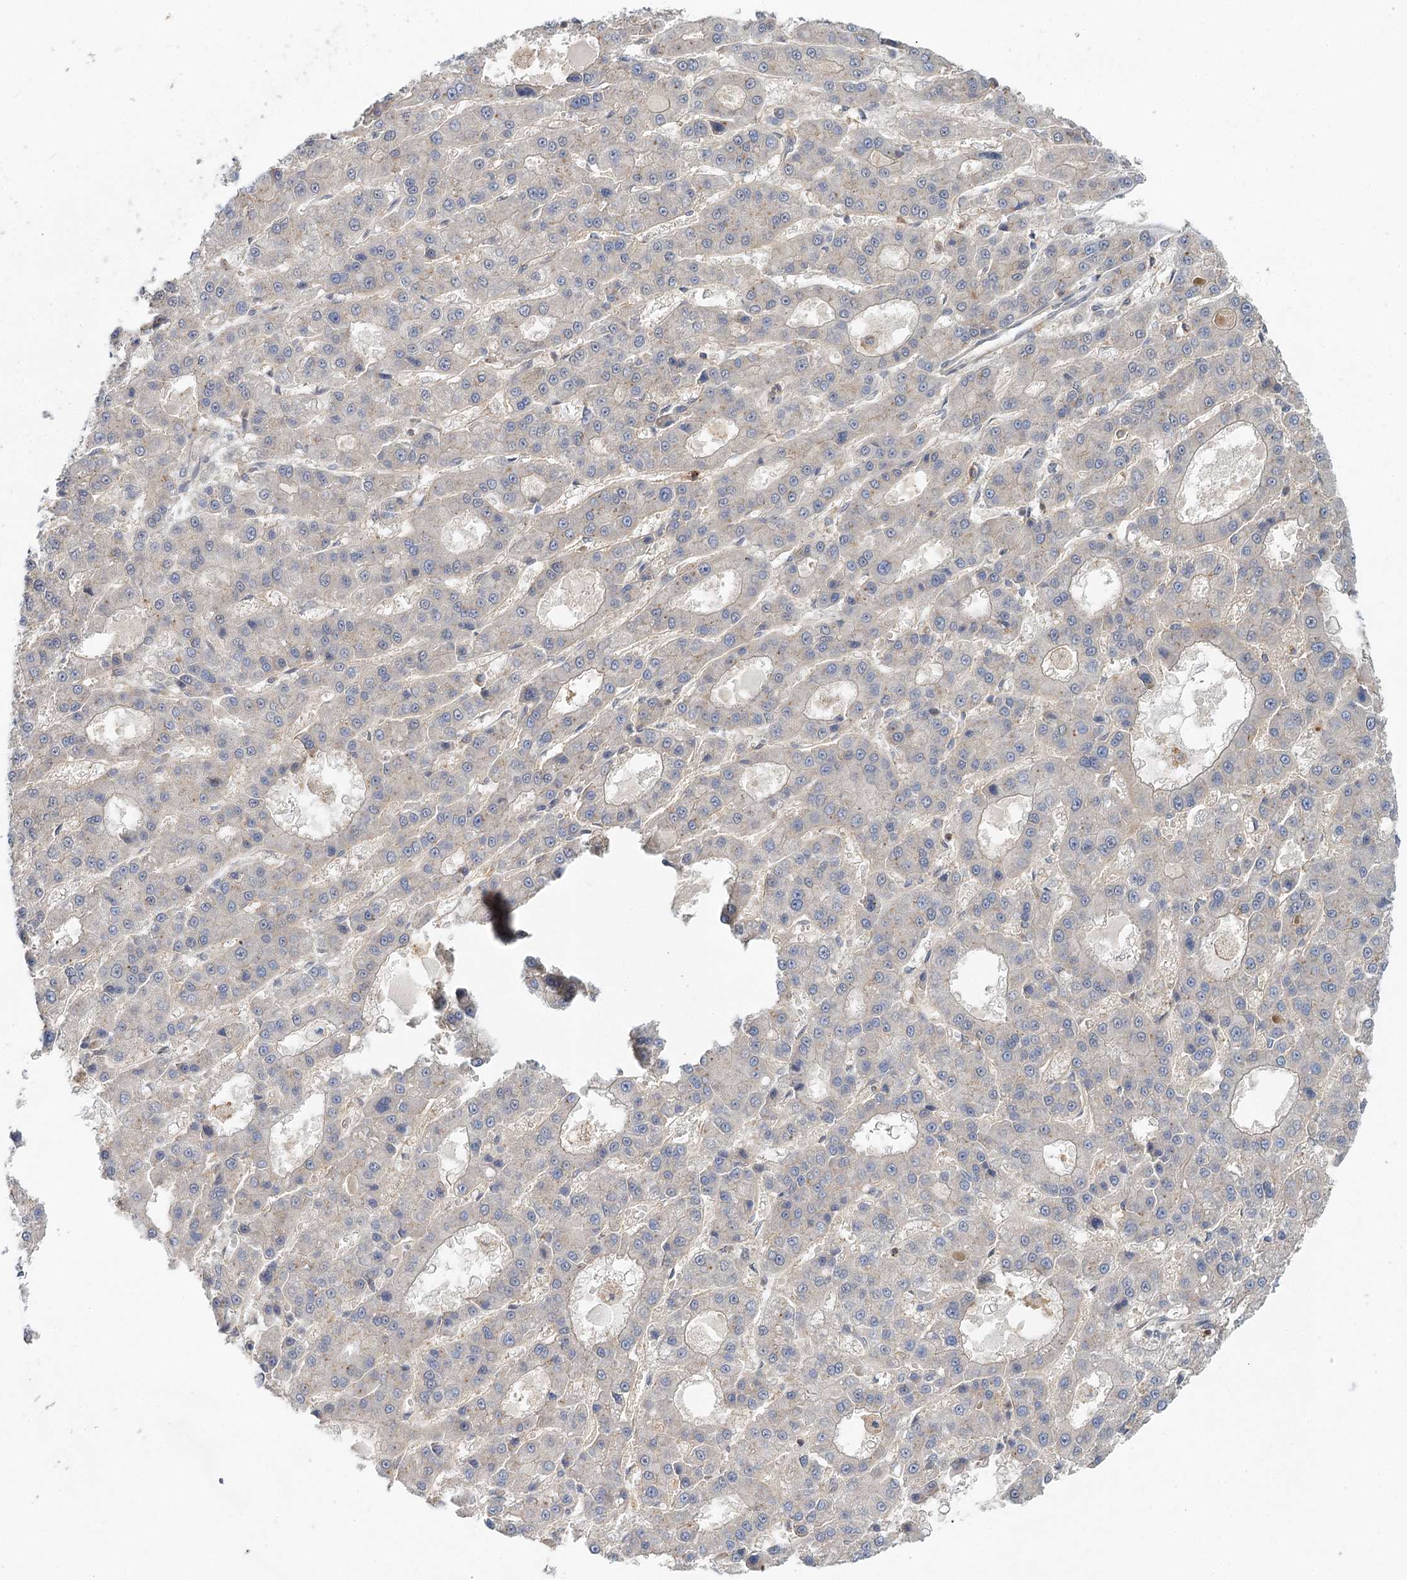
{"staining": {"intensity": "negative", "quantity": "none", "location": "none"}, "tissue": "liver cancer", "cell_type": "Tumor cells", "image_type": "cancer", "snomed": [{"axis": "morphology", "description": "Carcinoma, Hepatocellular, NOS"}, {"axis": "topography", "description": "Liver"}], "caption": "This is an IHC photomicrograph of human hepatocellular carcinoma (liver). There is no staining in tumor cells.", "gene": "CDC42SE2", "patient": {"sex": "male", "age": 70}}